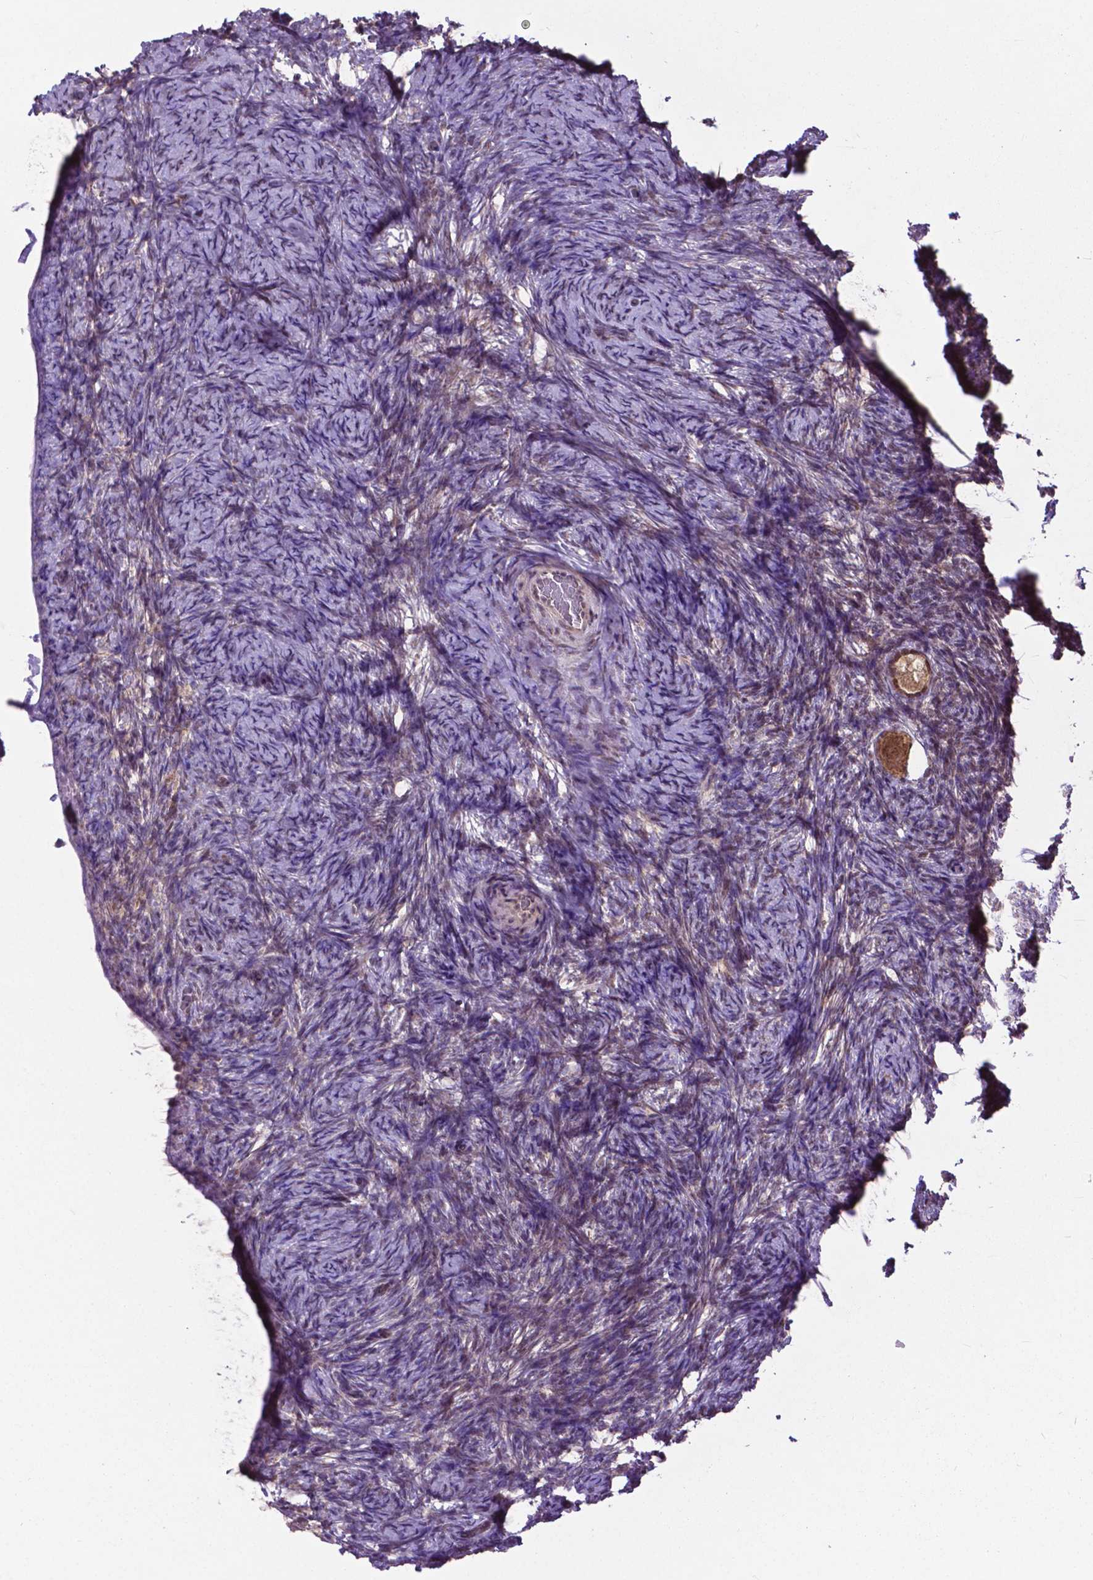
{"staining": {"intensity": "moderate", "quantity": ">75%", "location": "cytoplasmic/membranous,nuclear"}, "tissue": "ovary", "cell_type": "Follicle cells", "image_type": "normal", "snomed": [{"axis": "morphology", "description": "Normal tissue, NOS"}, {"axis": "topography", "description": "Ovary"}], "caption": "Approximately >75% of follicle cells in benign human ovary exhibit moderate cytoplasmic/membranous,nuclear protein positivity as visualized by brown immunohistochemical staining.", "gene": "FAF1", "patient": {"sex": "female", "age": 34}}